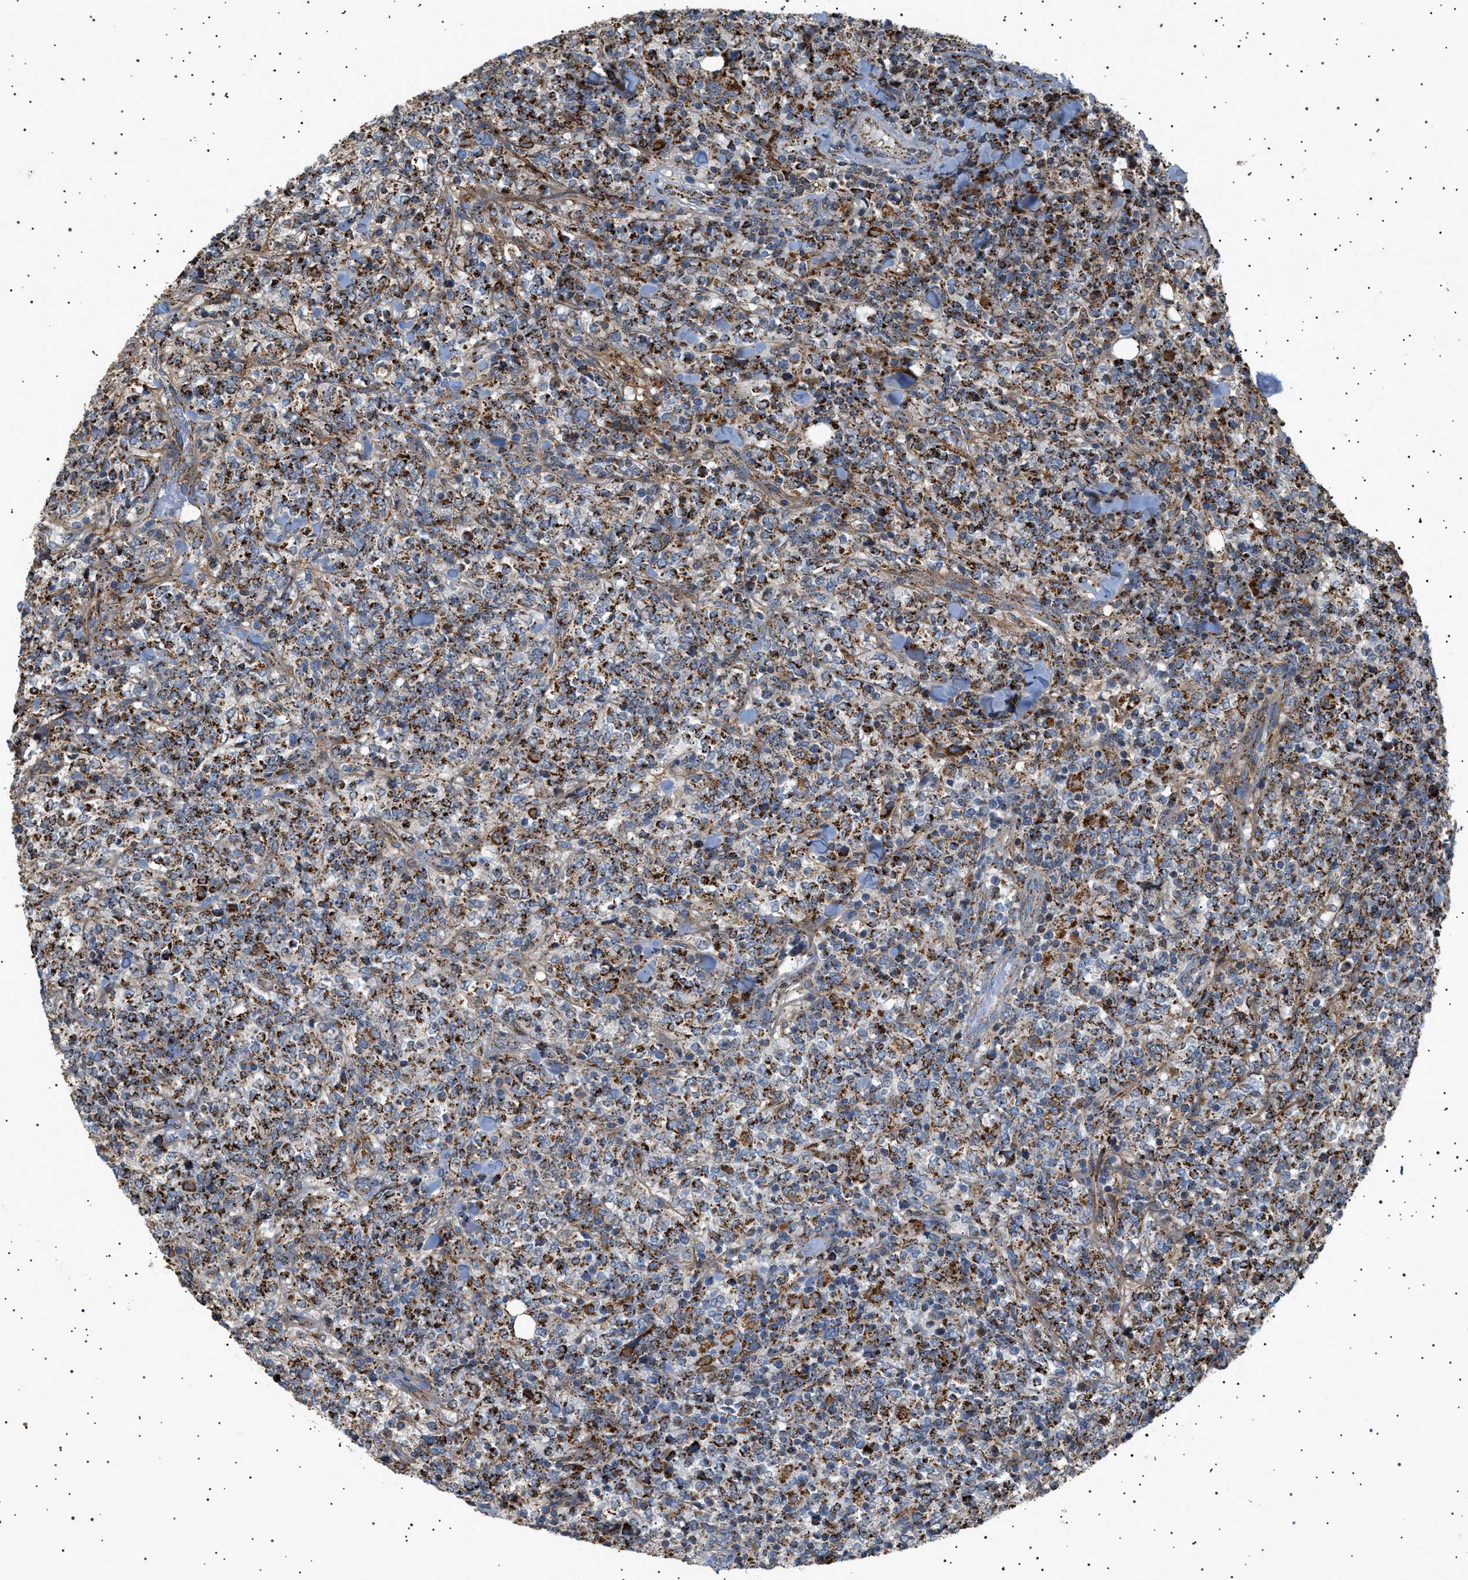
{"staining": {"intensity": "strong", "quantity": ">75%", "location": "cytoplasmic/membranous"}, "tissue": "lymphoma", "cell_type": "Tumor cells", "image_type": "cancer", "snomed": [{"axis": "morphology", "description": "Malignant lymphoma, non-Hodgkin's type, High grade"}, {"axis": "topography", "description": "Soft tissue"}], "caption": "This histopathology image reveals immunohistochemistry staining of human lymphoma, with high strong cytoplasmic/membranous positivity in approximately >75% of tumor cells.", "gene": "UBXN8", "patient": {"sex": "male", "age": 18}}